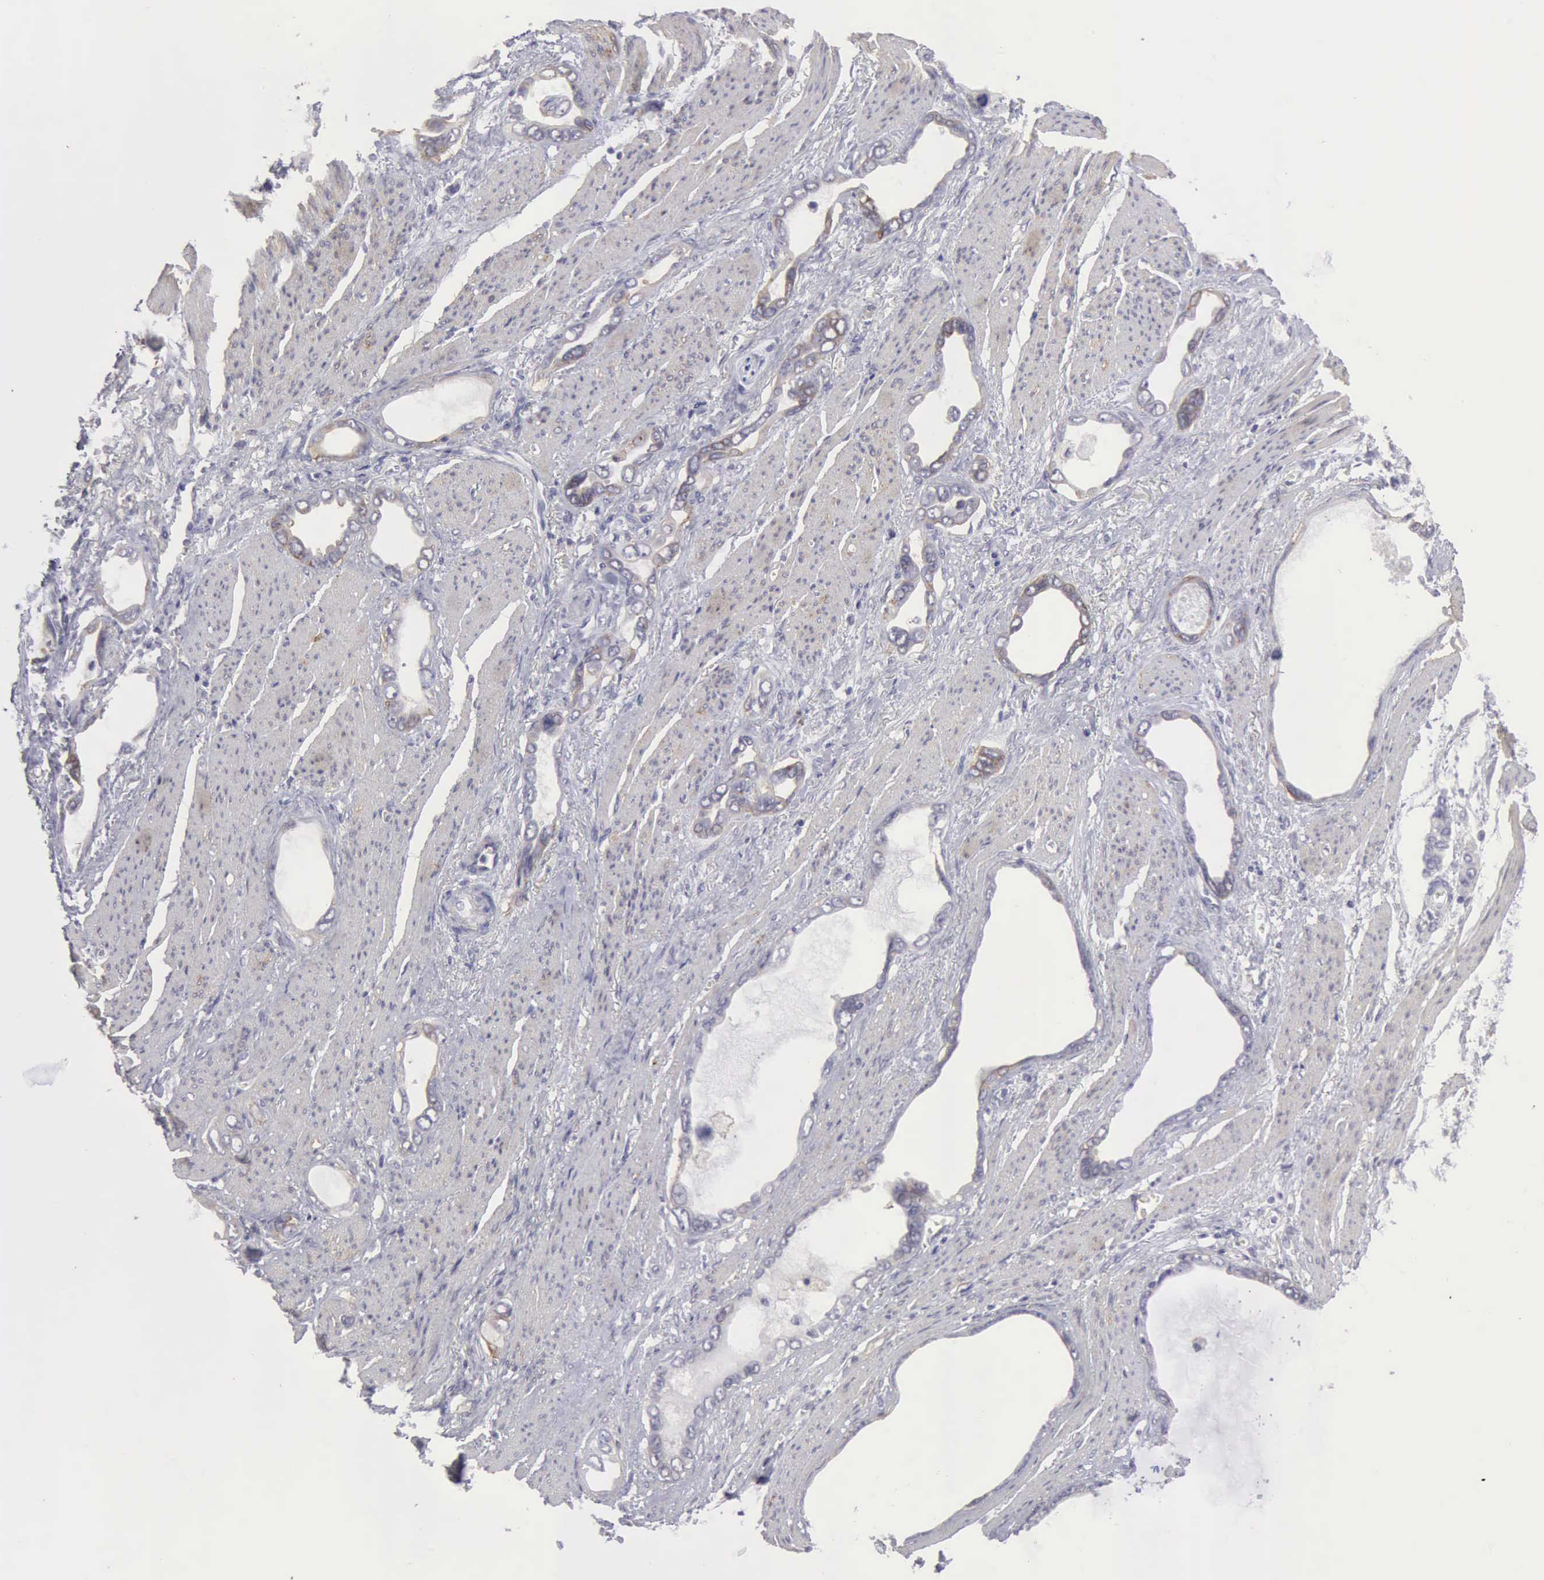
{"staining": {"intensity": "negative", "quantity": "none", "location": "none"}, "tissue": "stomach cancer", "cell_type": "Tumor cells", "image_type": "cancer", "snomed": [{"axis": "morphology", "description": "Adenocarcinoma, NOS"}, {"axis": "topography", "description": "Stomach"}], "caption": "Tumor cells show no significant positivity in stomach cancer.", "gene": "TFRC", "patient": {"sex": "male", "age": 78}}